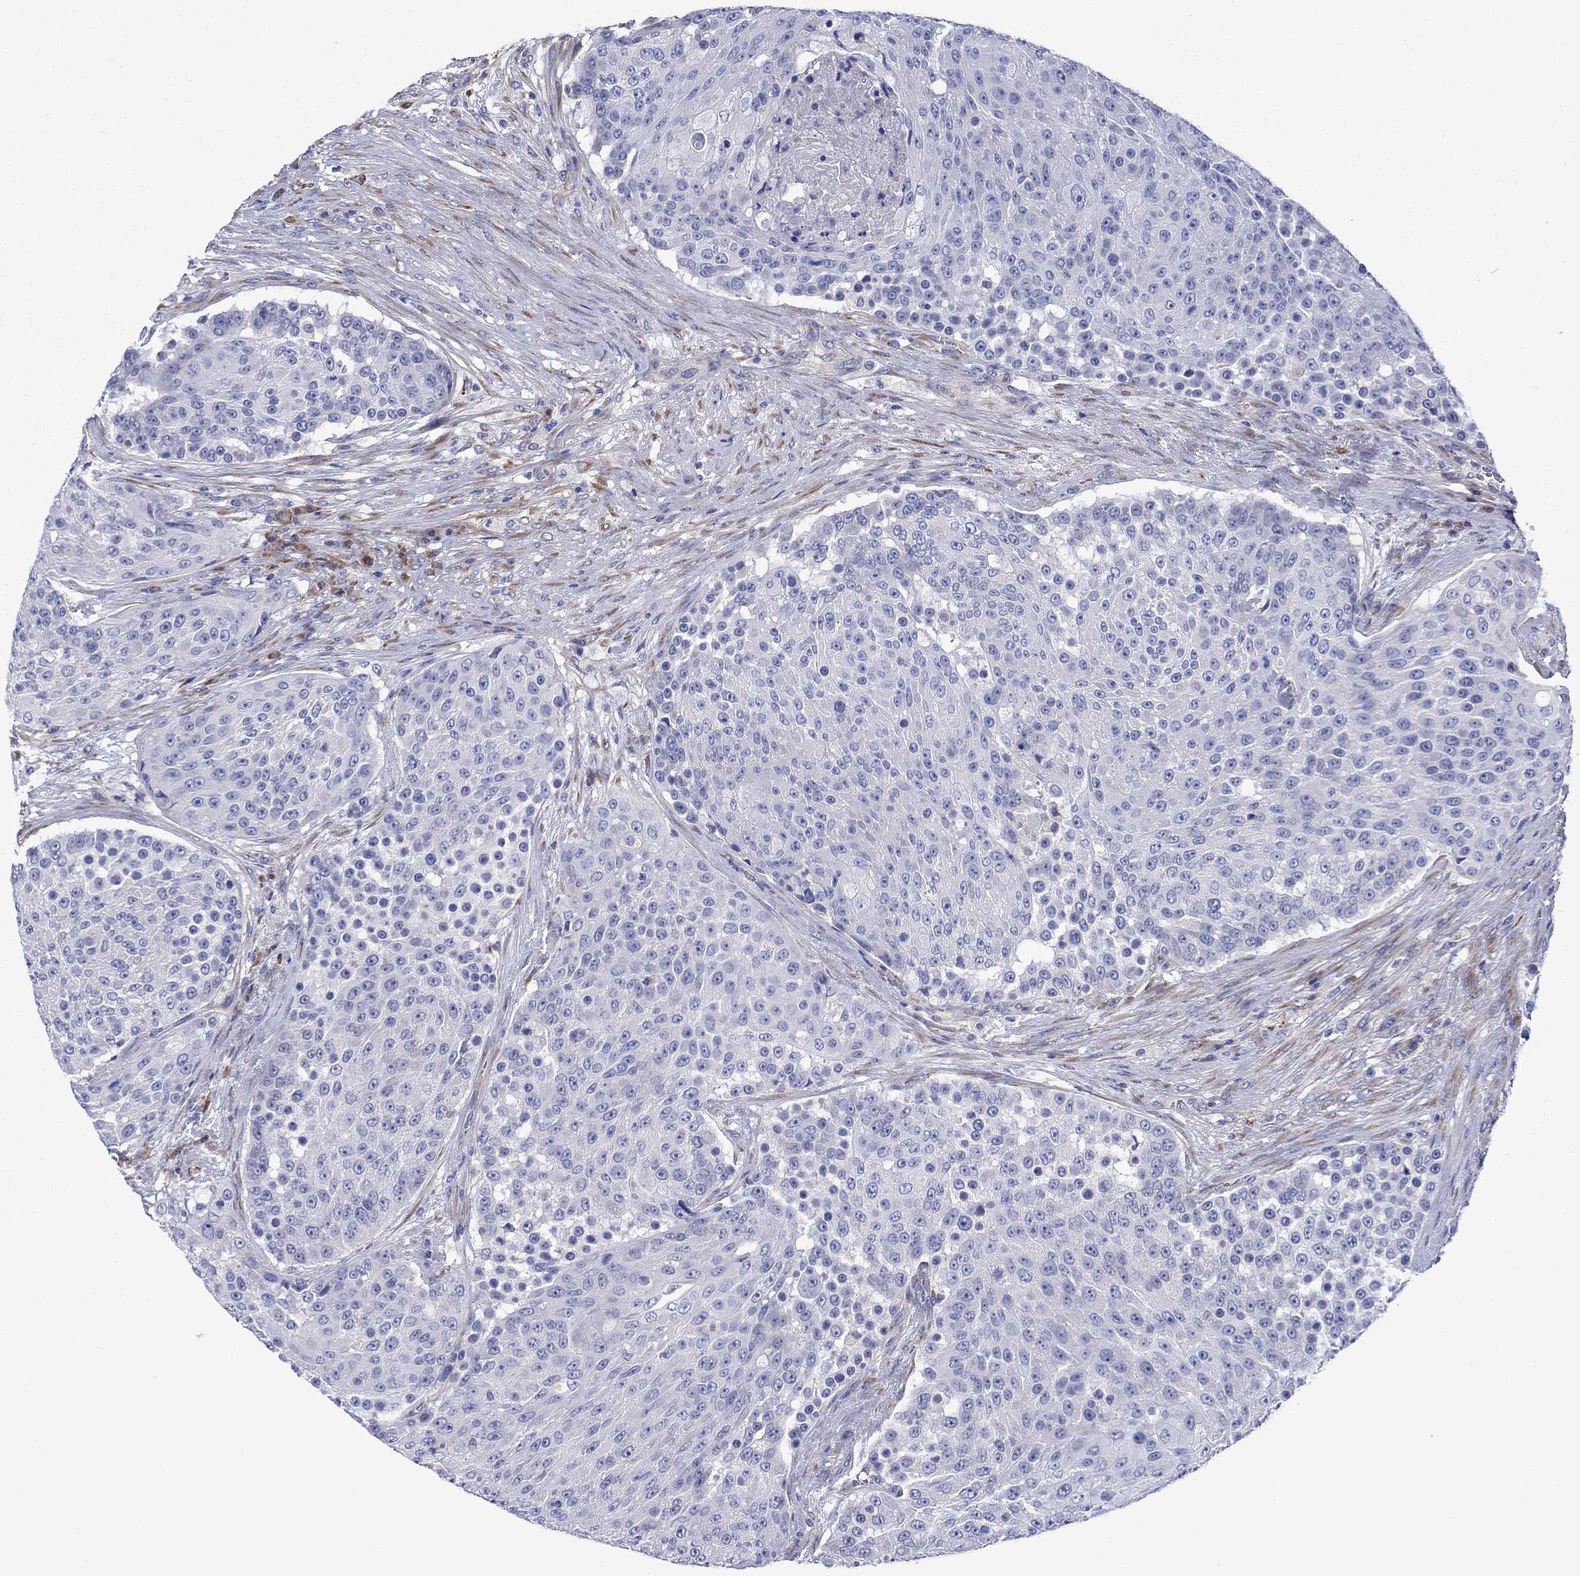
{"staining": {"intensity": "negative", "quantity": "none", "location": "none"}, "tissue": "urothelial cancer", "cell_type": "Tumor cells", "image_type": "cancer", "snomed": [{"axis": "morphology", "description": "Urothelial carcinoma, High grade"}, {"axis": "topography", "description": "Urinary bladder"}], "caption": "Tumor cells are negative for protein expression in human urothelial cancer. (Brightfield microscopy of DAB (3,3'-diaminobenzidine) immunohistochemistry at high magnification).", "gene": "HSPG2", "patient": {"sex": "female", "age": 63}}